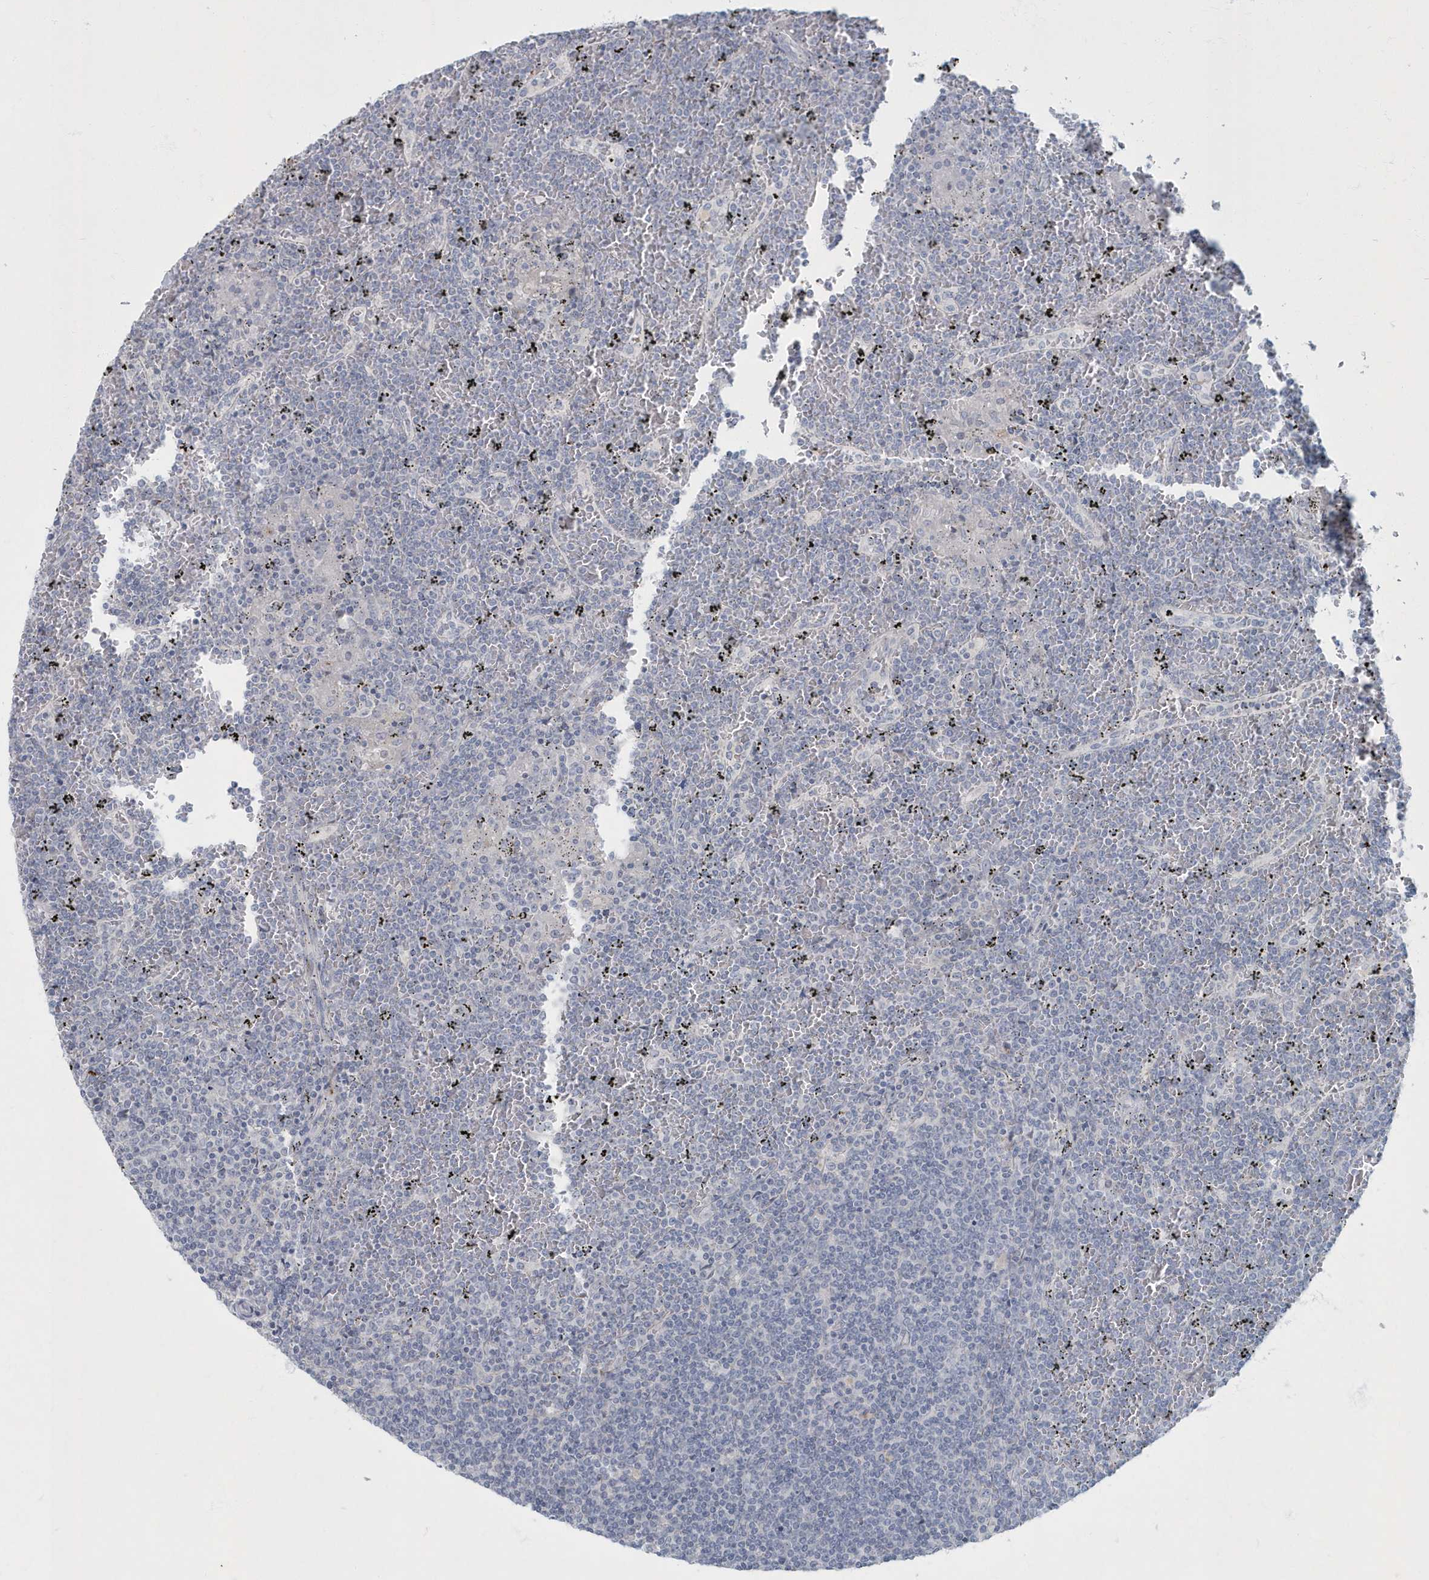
{"staining": {"intensity": "negative", "quantity": "none", "location": "none"}, "tissue": "lymphoma", "cell_type": "Tumor cells", "image_type": "cancer", "snomed": [{"axis": "morphology", "description": "Malignant lymphoma, non-Hodgkin's type, Low grade"}, {"axis": "topography", "description": "Spleen"}], "caption": "Protein analysis of low-grade malignant lymphoma, non-Hodgkin's type reveals no significant staining in tumor cells. Brightfield microscopy of immunohistochemistry (IHC) stained with DAB (brown) and hematoxylin (blue), captured at high magnification.", "gene": "MYOT", "patient": {"sex": "female", "age": 19}}